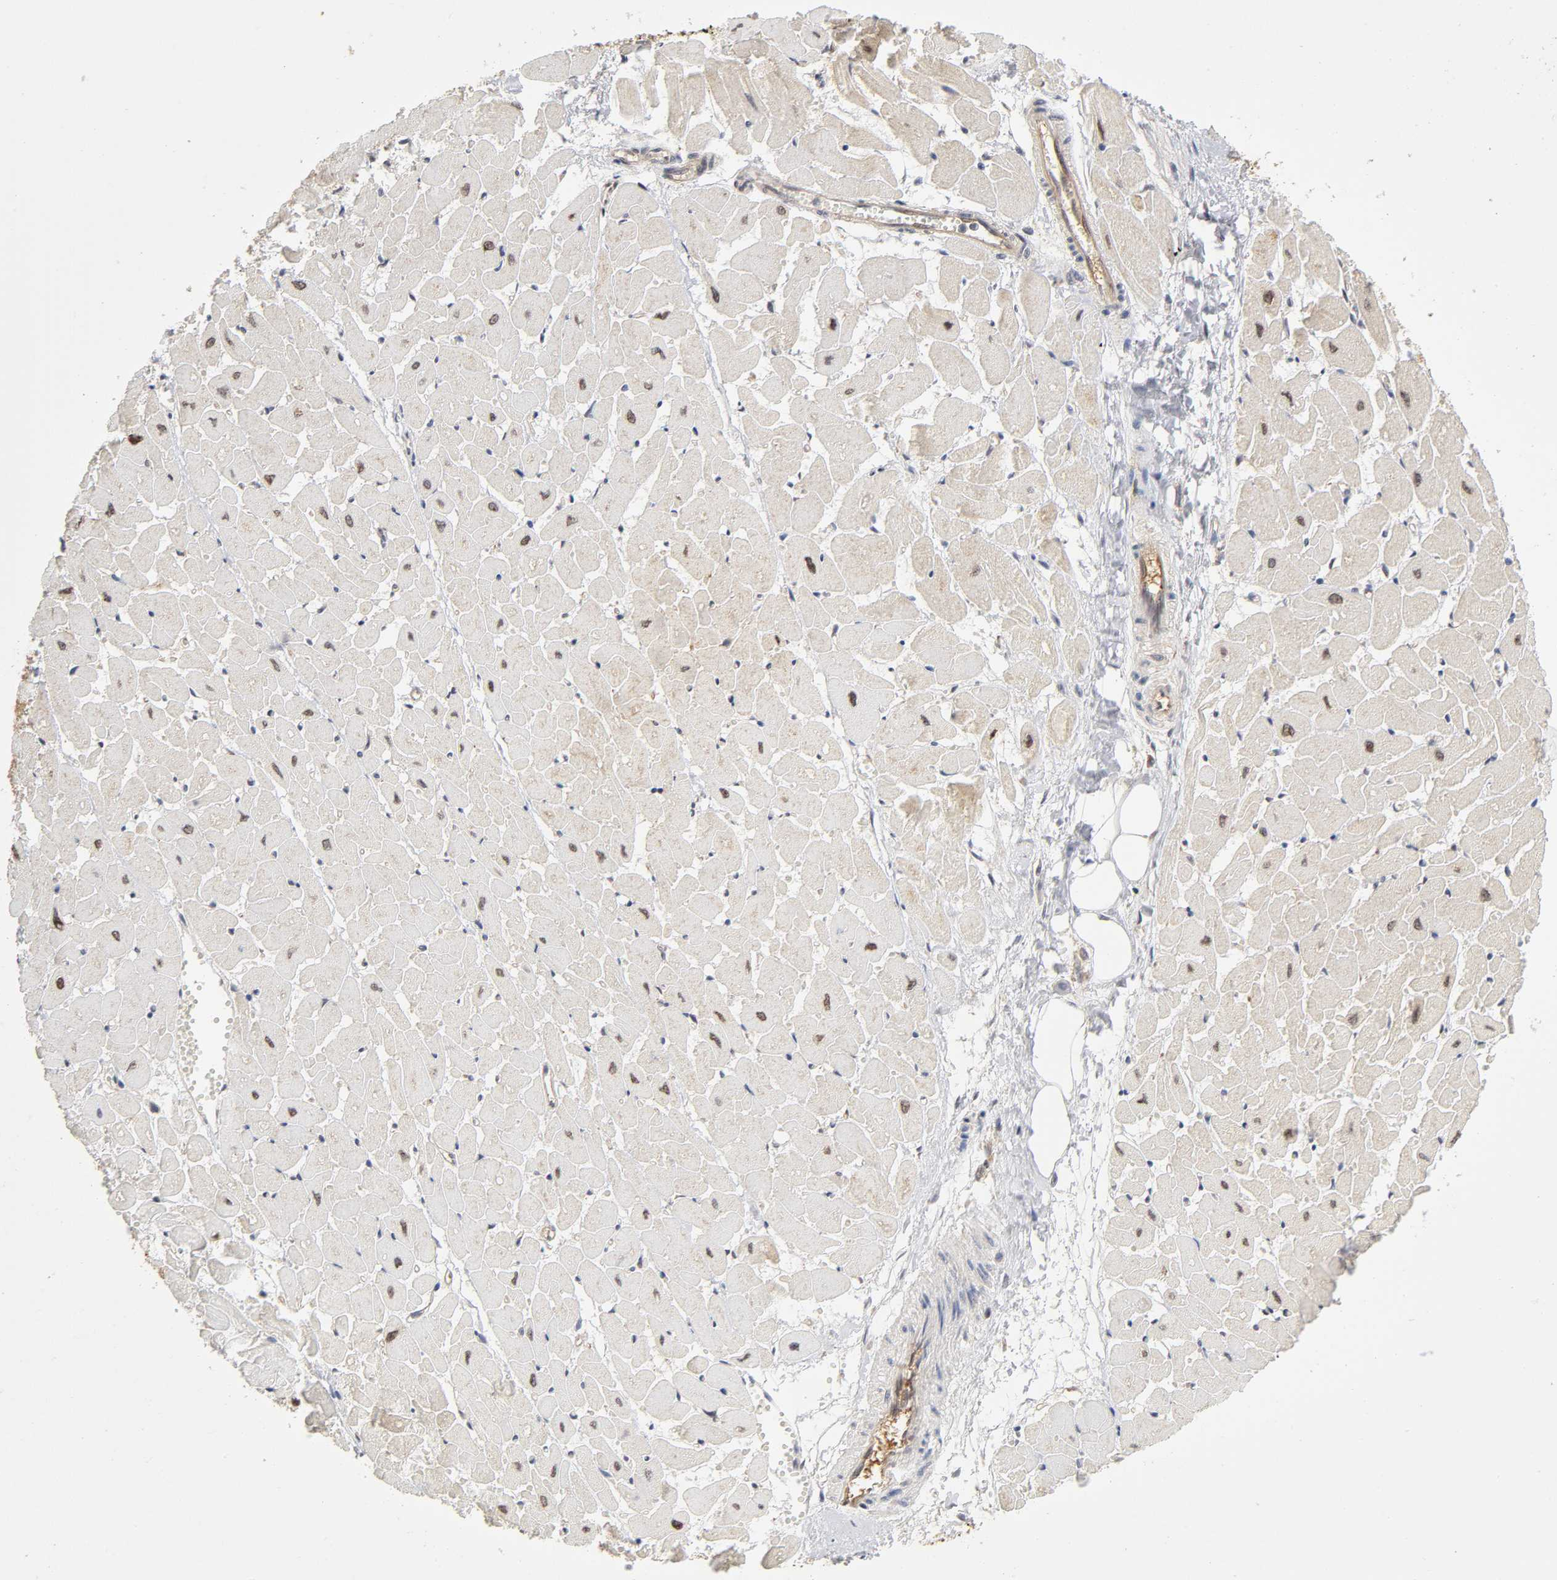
{"staining": {"intensity": "moderate", "quantity": ">75%", "location": "nuclear"}, "tissue": "heart muscle", "cell_type": "Cardiomyocytes", "image_type": "normal", "snomed": [{"axis": "morphology", "description": "Normal tissue, NOS"}, {"axis": "topography", "description": "Heart"}], "caption": "Protein staining of benign heart muscle shows moderate nuclear expression in about >75% of cardiomyocytes. (brown staining indicates protein expression, while blue staining denotes nuclei).", "gene": "PAFAH1B1", "patient": {"sex": "female", "age": 19}}